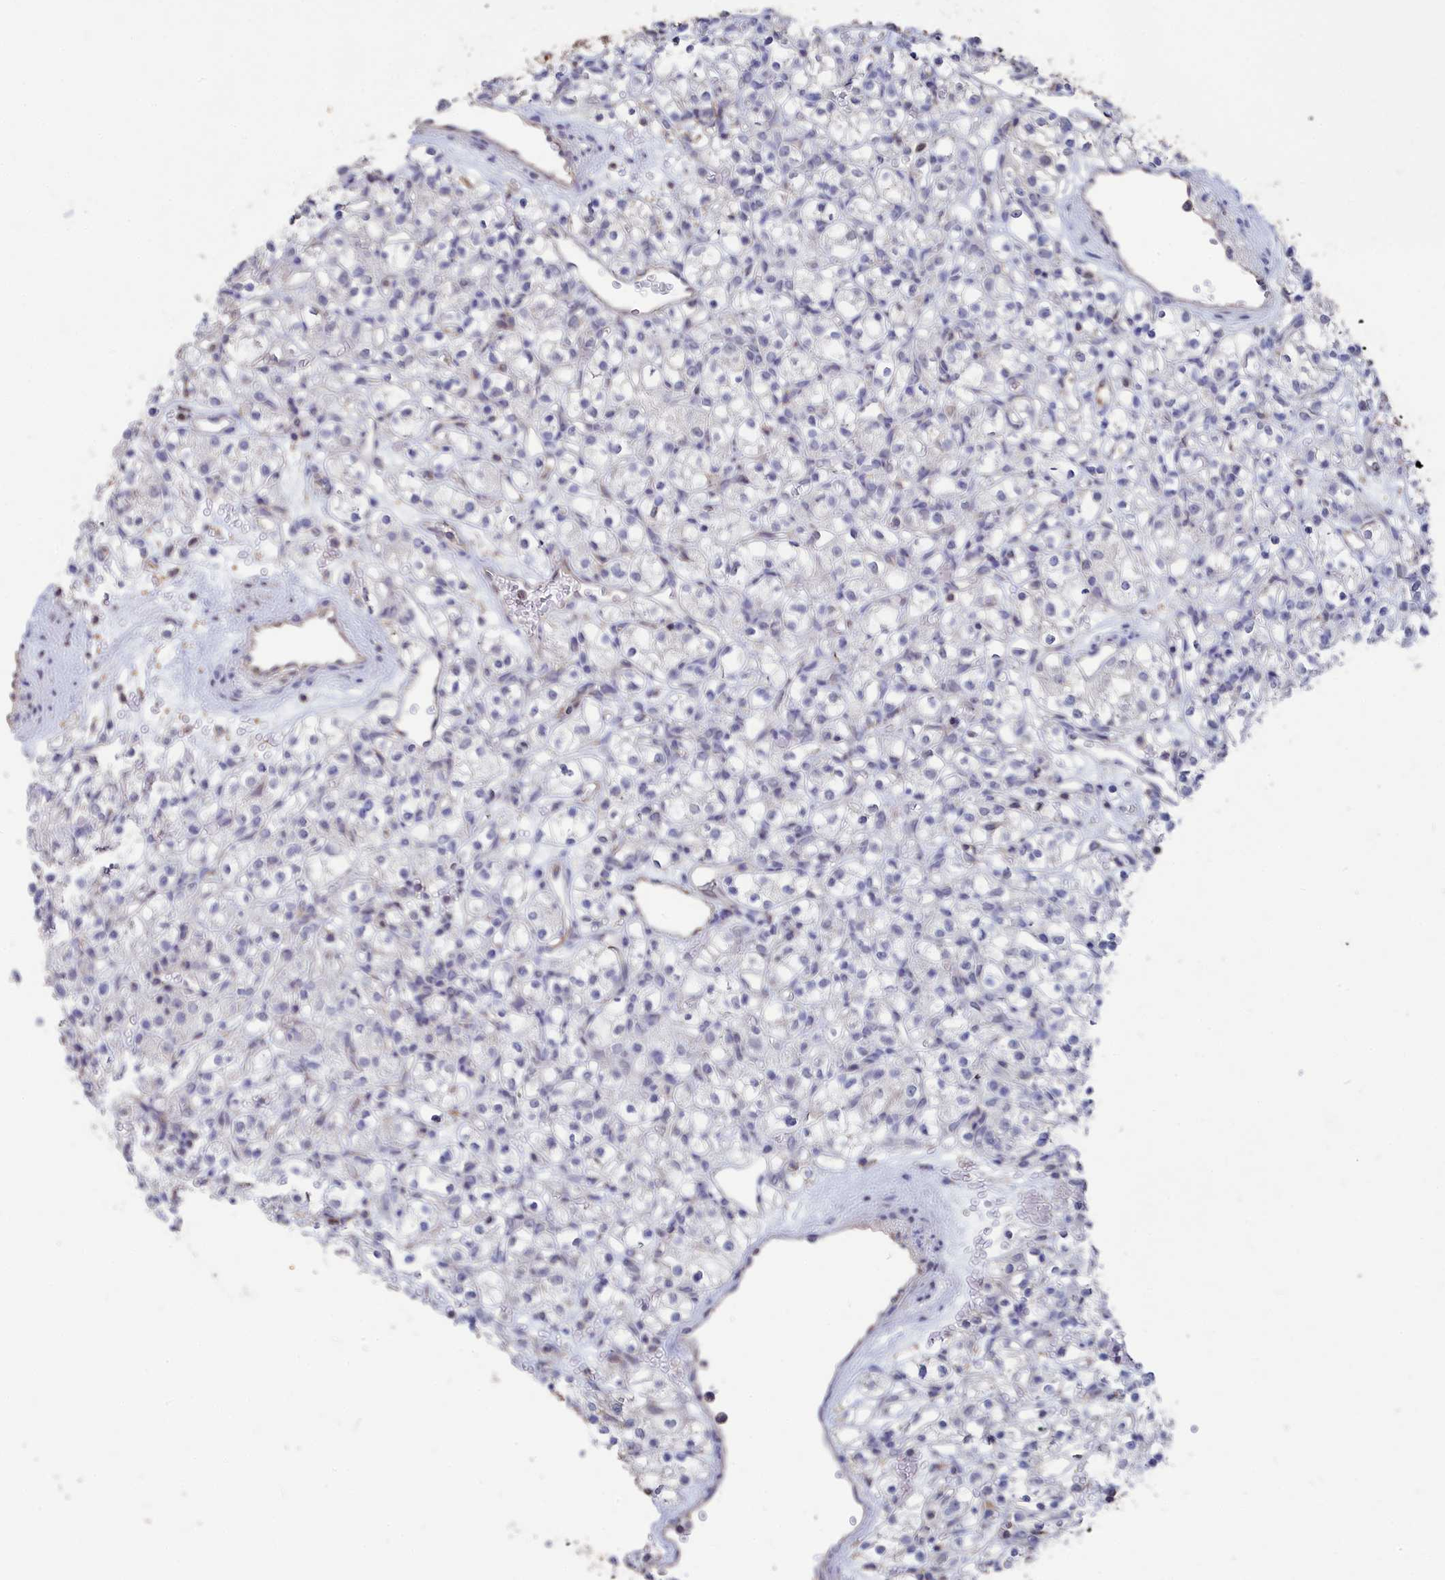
{"staining": {"intensity": "negative", "quantity": "none", "location": "none"}, "tissue": "renal cancer", "cell_type": "Tumor cells", "image_type": "cancer", "snomed": [{"axis": "morphology", "description": "Adenocarcinoma, NOS"}, {"axis": "topography", "description": "Kidney"}], "caption": "Micrograph shows no protein positivity in tumor cells of renal cancer tissue.", "gene": "SEMG2", "patient": {"sex": "female", "age": 59}}